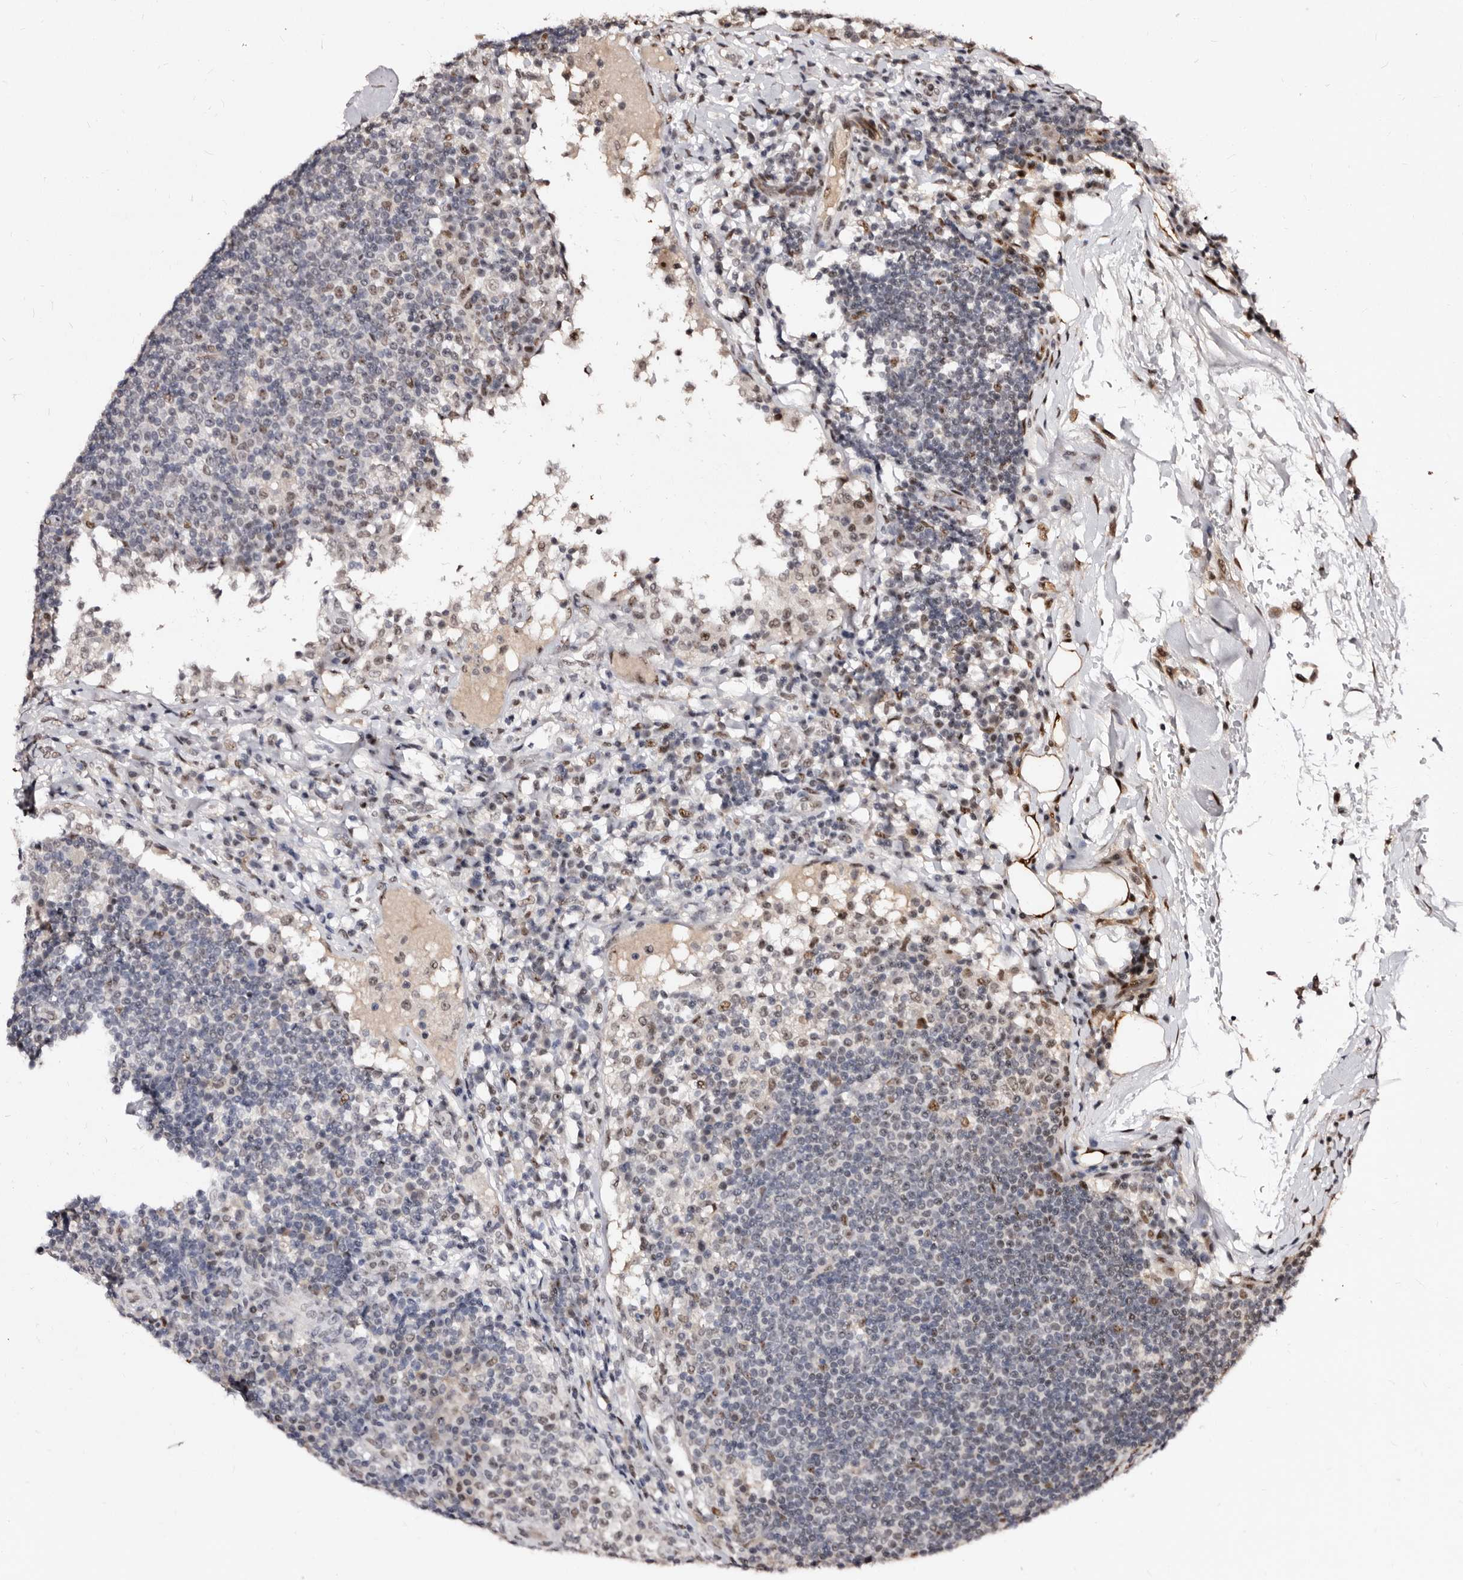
{"staining": {"intensity": "moderate", "quantity": "<25%", "location": "nuclear"}, "tissue": "lymph node", "cell_type": "Germinal center cells", "image_type": "normal", "snomed": [{"axis": "morphology", "description": "Normal tissue, NOS"}, {"axis": "topography", "description": "Lymph node"}], "caption": "This histopathology image exhibits IHC staining of unremarkable lymph node, with low moderate nuclear staining in approximately <25% of germinal center cells.", "gene": "ANAPC11", "patient": {"sex": "female", "age": 53}}